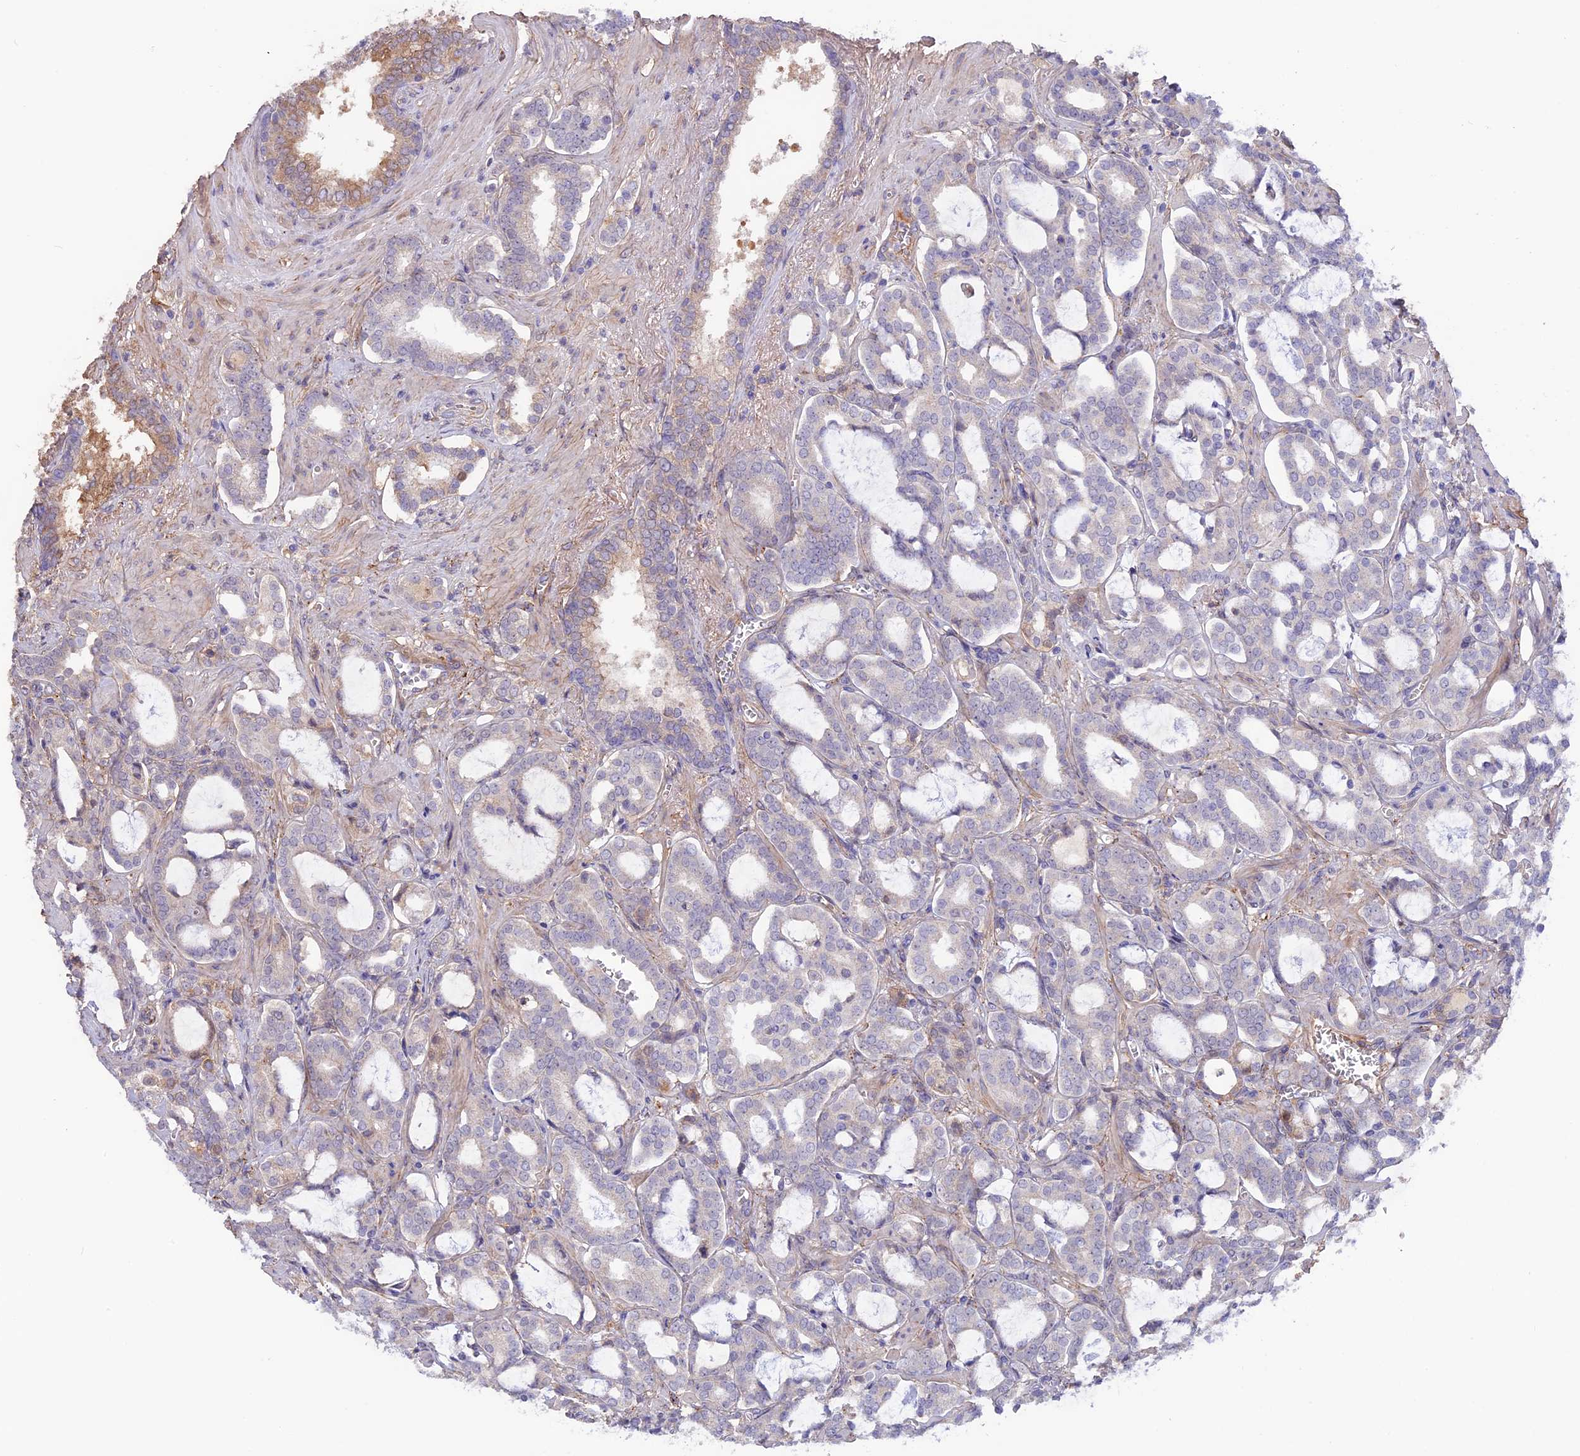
{"staining": {"intensity": "negative", "quantity": "none", "location": "none"}, "tissue": "prostate cancer", "cell_type": "Tumor cells", "image_type": "cancer", "snomed": [{"axis": "morphology", "description": "Adenocarcinoma, High grade"}, {"axis": "topography", "description": "Prostate and seminal vesicle, NOS"}], "caption": "This histopathology image is of adenocarcinoma (high-grade) (prostate) stained with immunohistochemistry to label a protein in brown with the nuclei are counter-stained blue. There is no expression in tumor cells.", "gene": "COL4A3", "patient": {"sex": "male", "age": 67}}